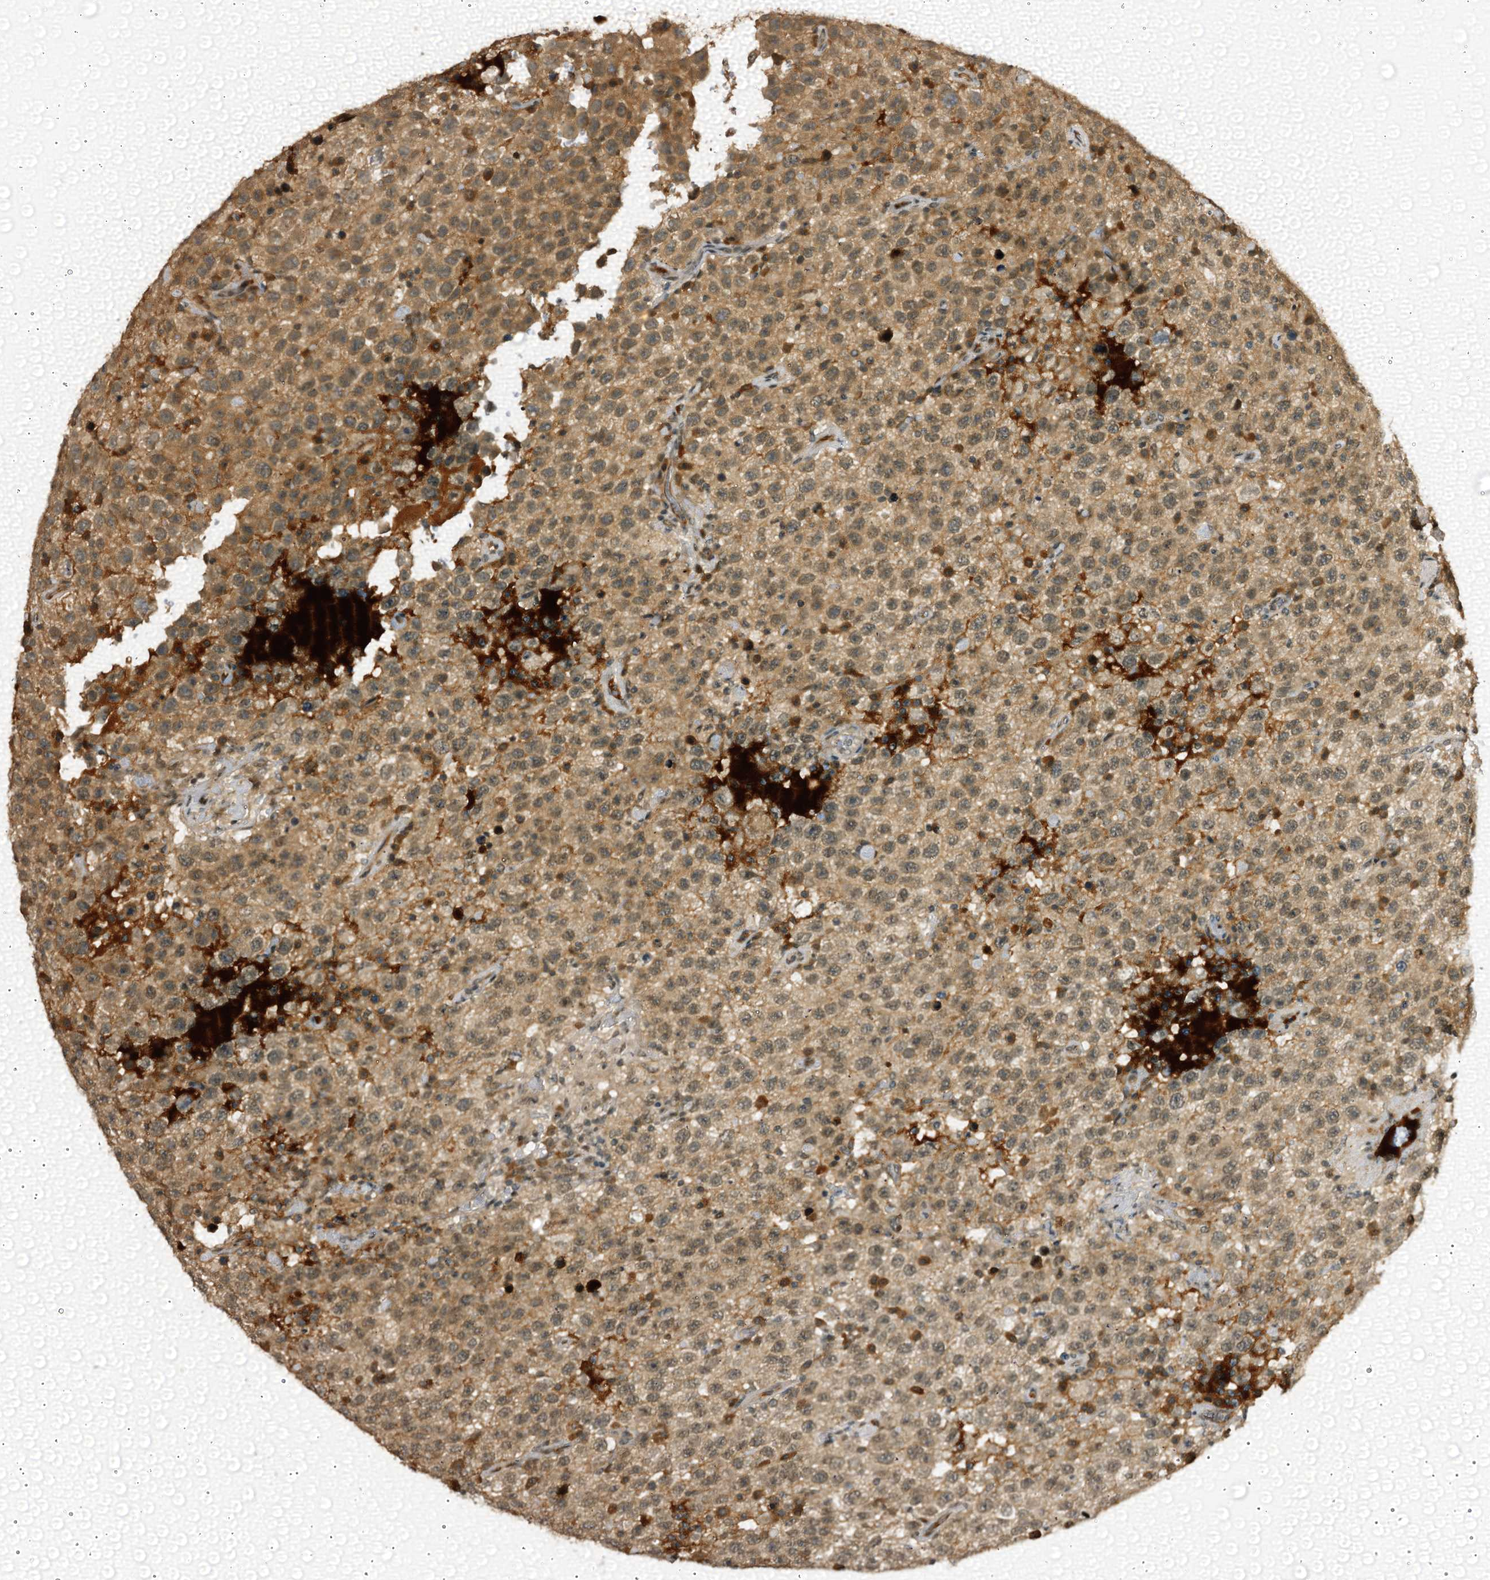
{"staining": {"intensity": "moderate", "quantity": ">75%", "location": "cytoplasmic/membranous,nuclear"}, "tissue": "testis cancer", "cell_type": "Tumor cells", "image_type": "cancer", "snomed": [{"axis": "morphology", "description": "Seminoma, NOS"}, {"axis": "topography", "description": "Testis"}], "caption": "Protein expression analysis of human testis seminoma reveals moderate cytoplasmic/membranous and nuclear staining in about >75% of tumor cells.", "gene": "TRAPPC4", "patient": {"sex": "male", "age": 41}}